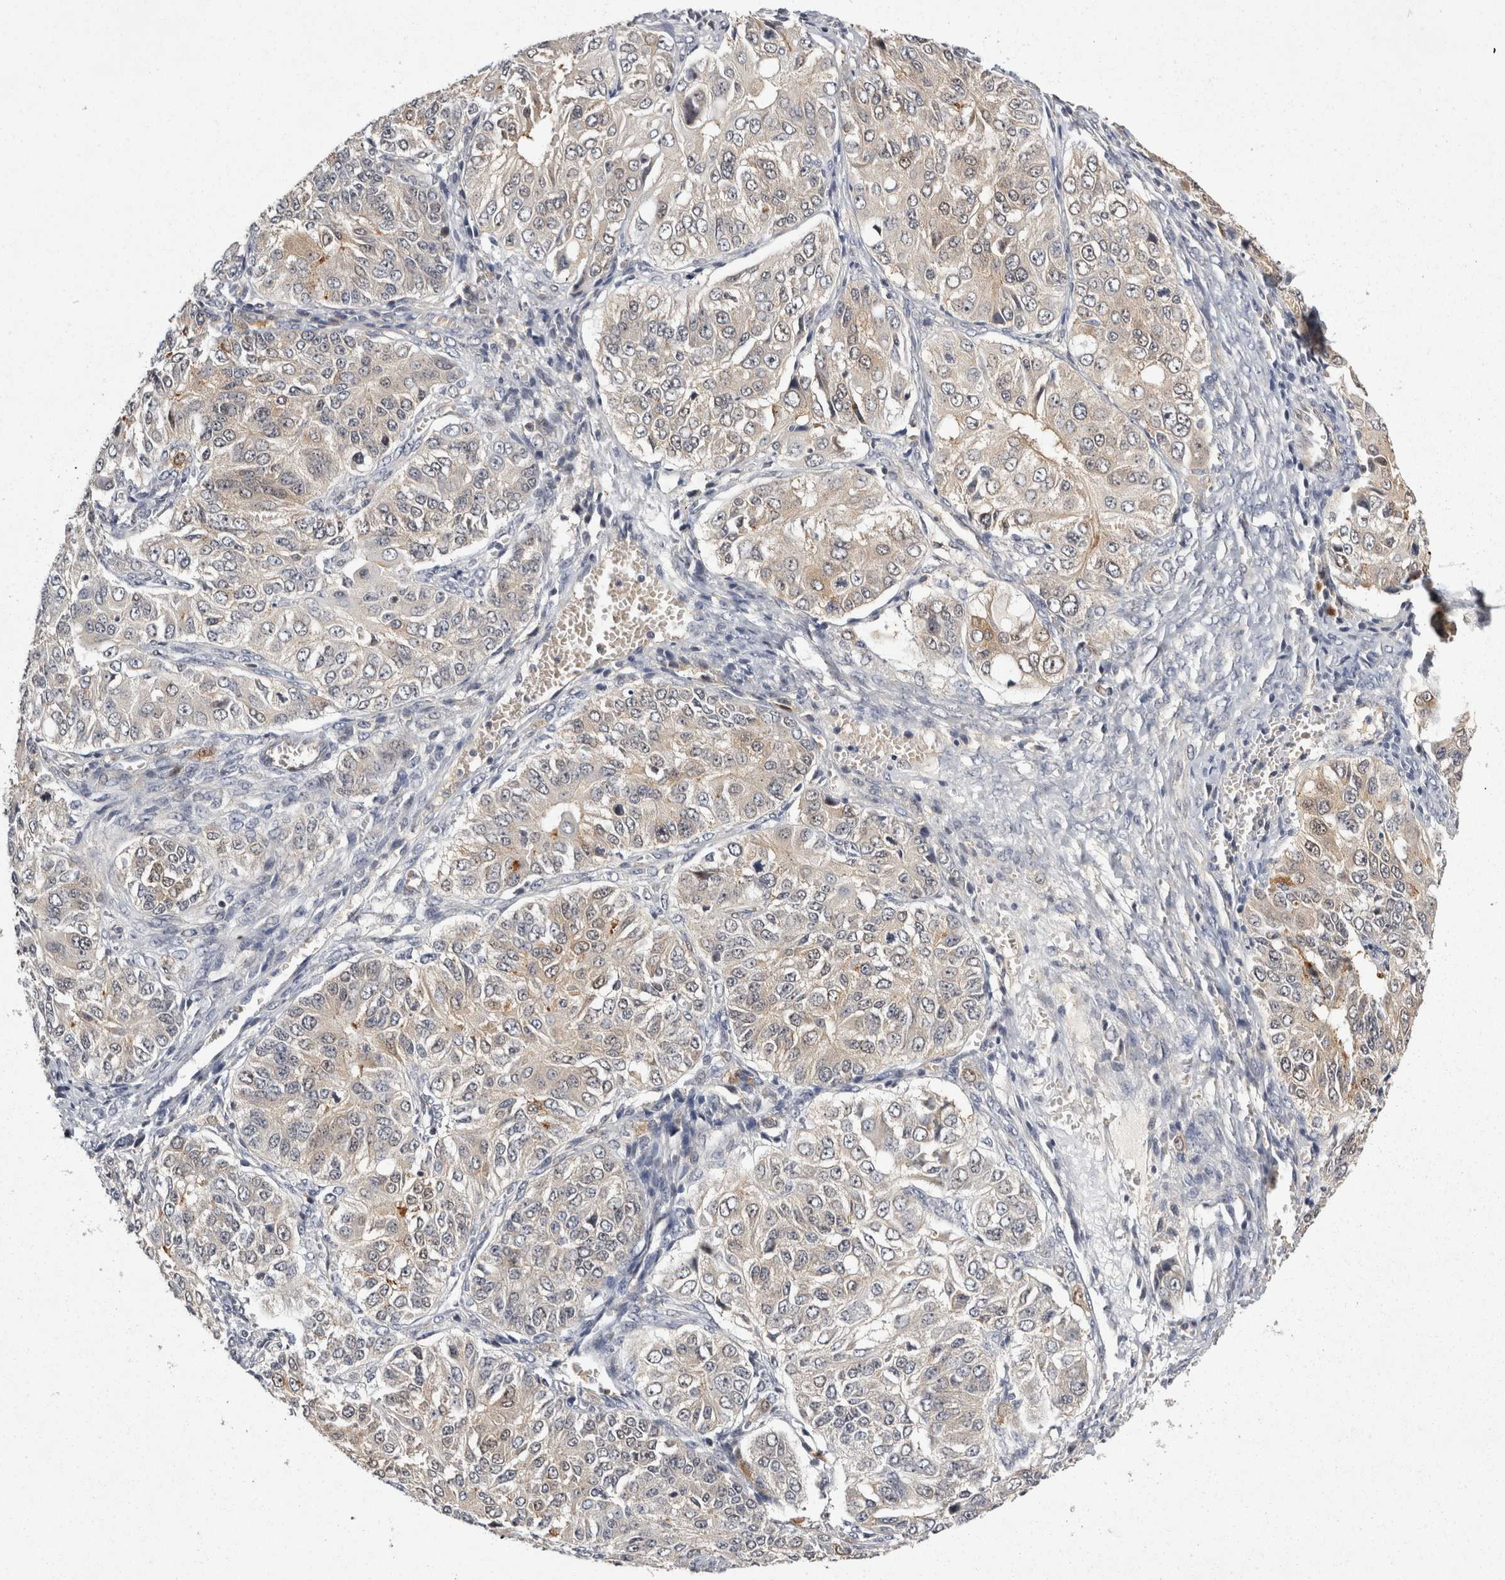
{"staining": {"intensity": "weak", "quantity": "<25%", "location": "cytoplasmic/membranous"}, "tissue": "ovarian cancer", "cell_type": "Tumor cells", "image_type": "cancer", "snomed": [{"axis": "morphology", "description": "Carcinoma, endometroid"}, {"axis": "topography", "description": "Ovary"}], "caption": "DAB immunohistochemical staining of ovarian cancer (endometroid carcinoma) demonstrates no significant staining in tumor cells.", "gene": "ACAT2", "patient": {"sex": "female", "age": 51}}